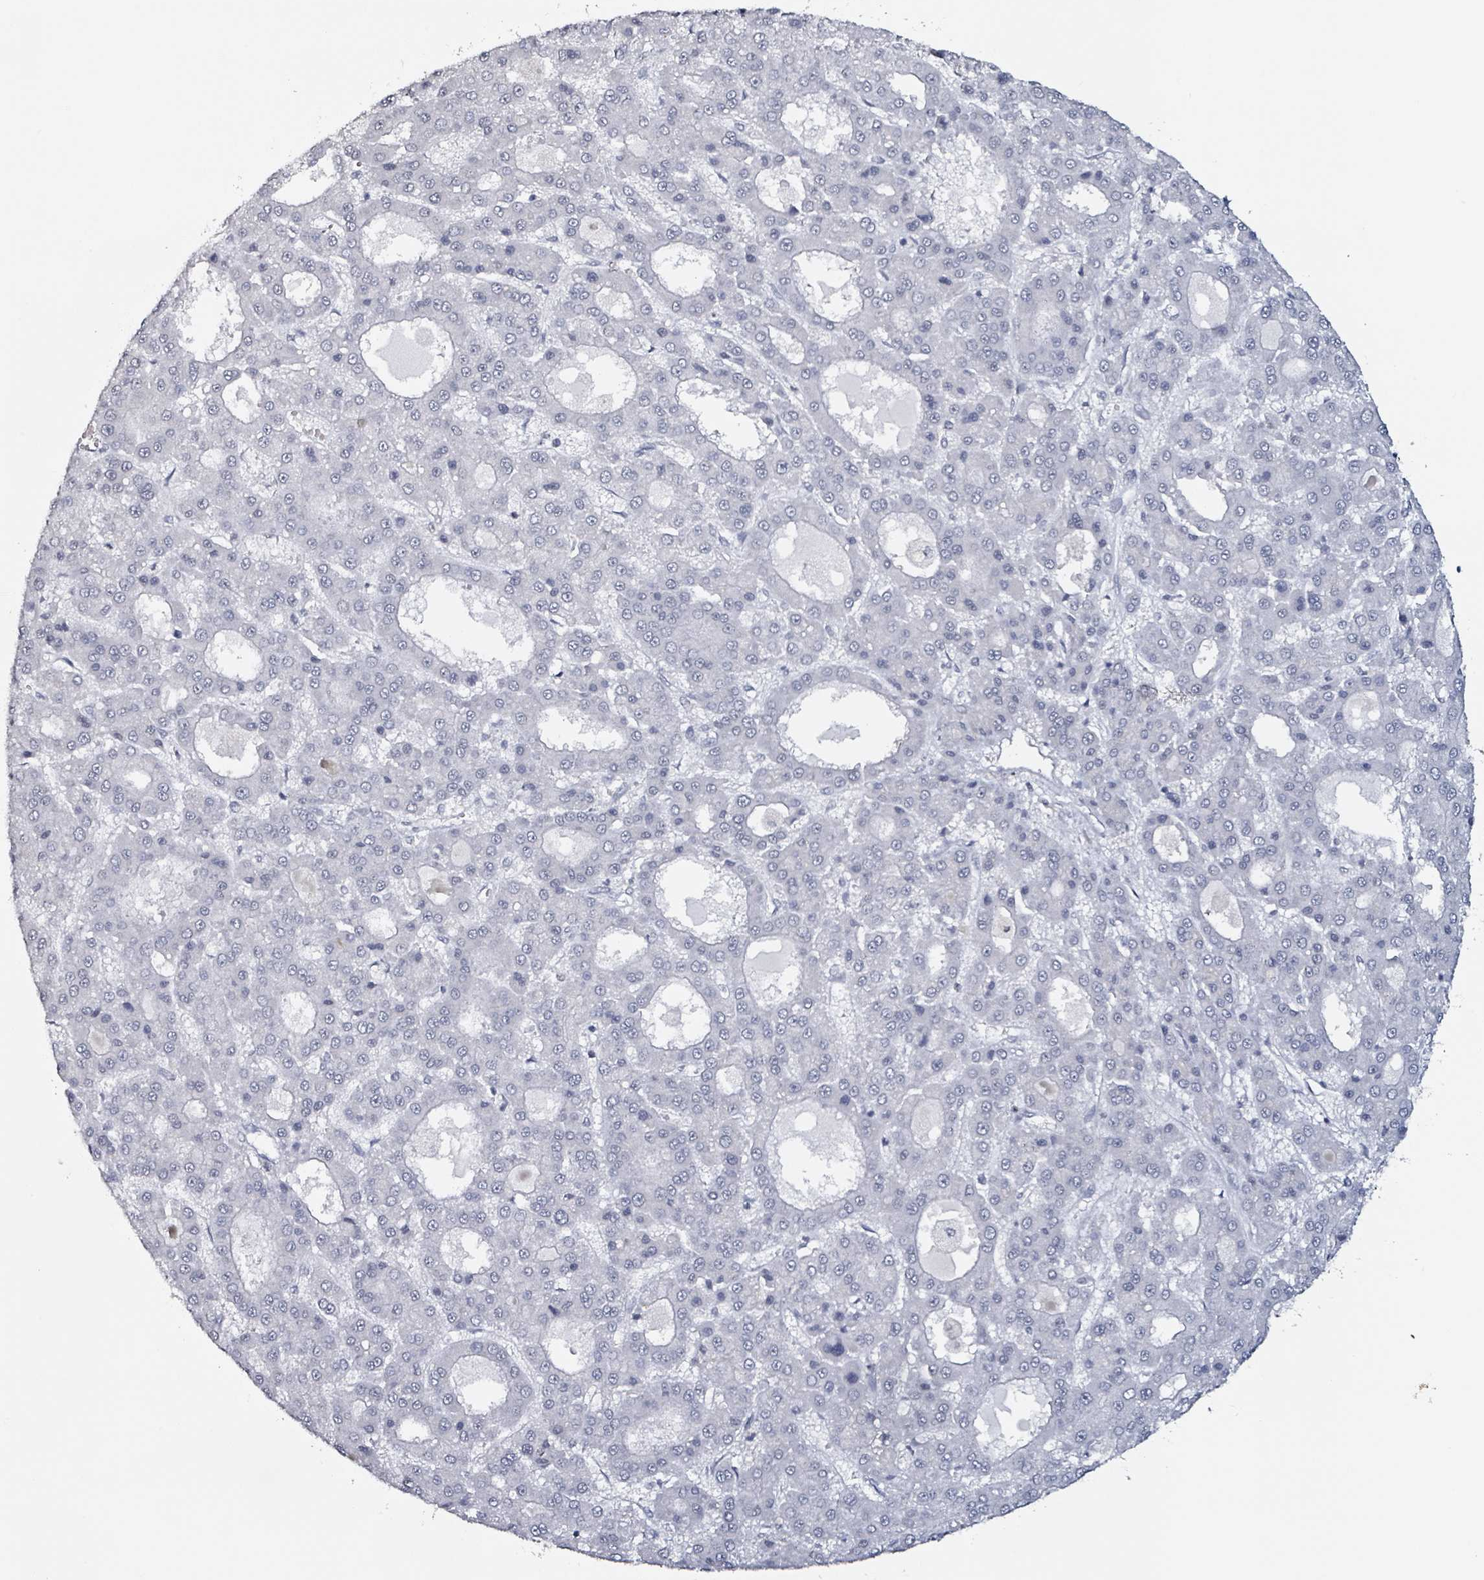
{"staining": {"intensity": "negative", "quantity": "none", "location": "none"}, "tissue": "liver cancer", "cell_type": "Tumor cells", "image_type": "cancer", "snomed": [{"axis": "morphology", "description": "Carcinoma, Hepatocellular, NOS"}, {"axis": "topography", "description": "Liver"}], "caption": "The immunohistochemistry histopathology image has no significant expression in tumor cells of hepatocellular carcinoma (liver) tissue.", "gene": "CA9", "patient": {"sex": "male", "age": 70}}